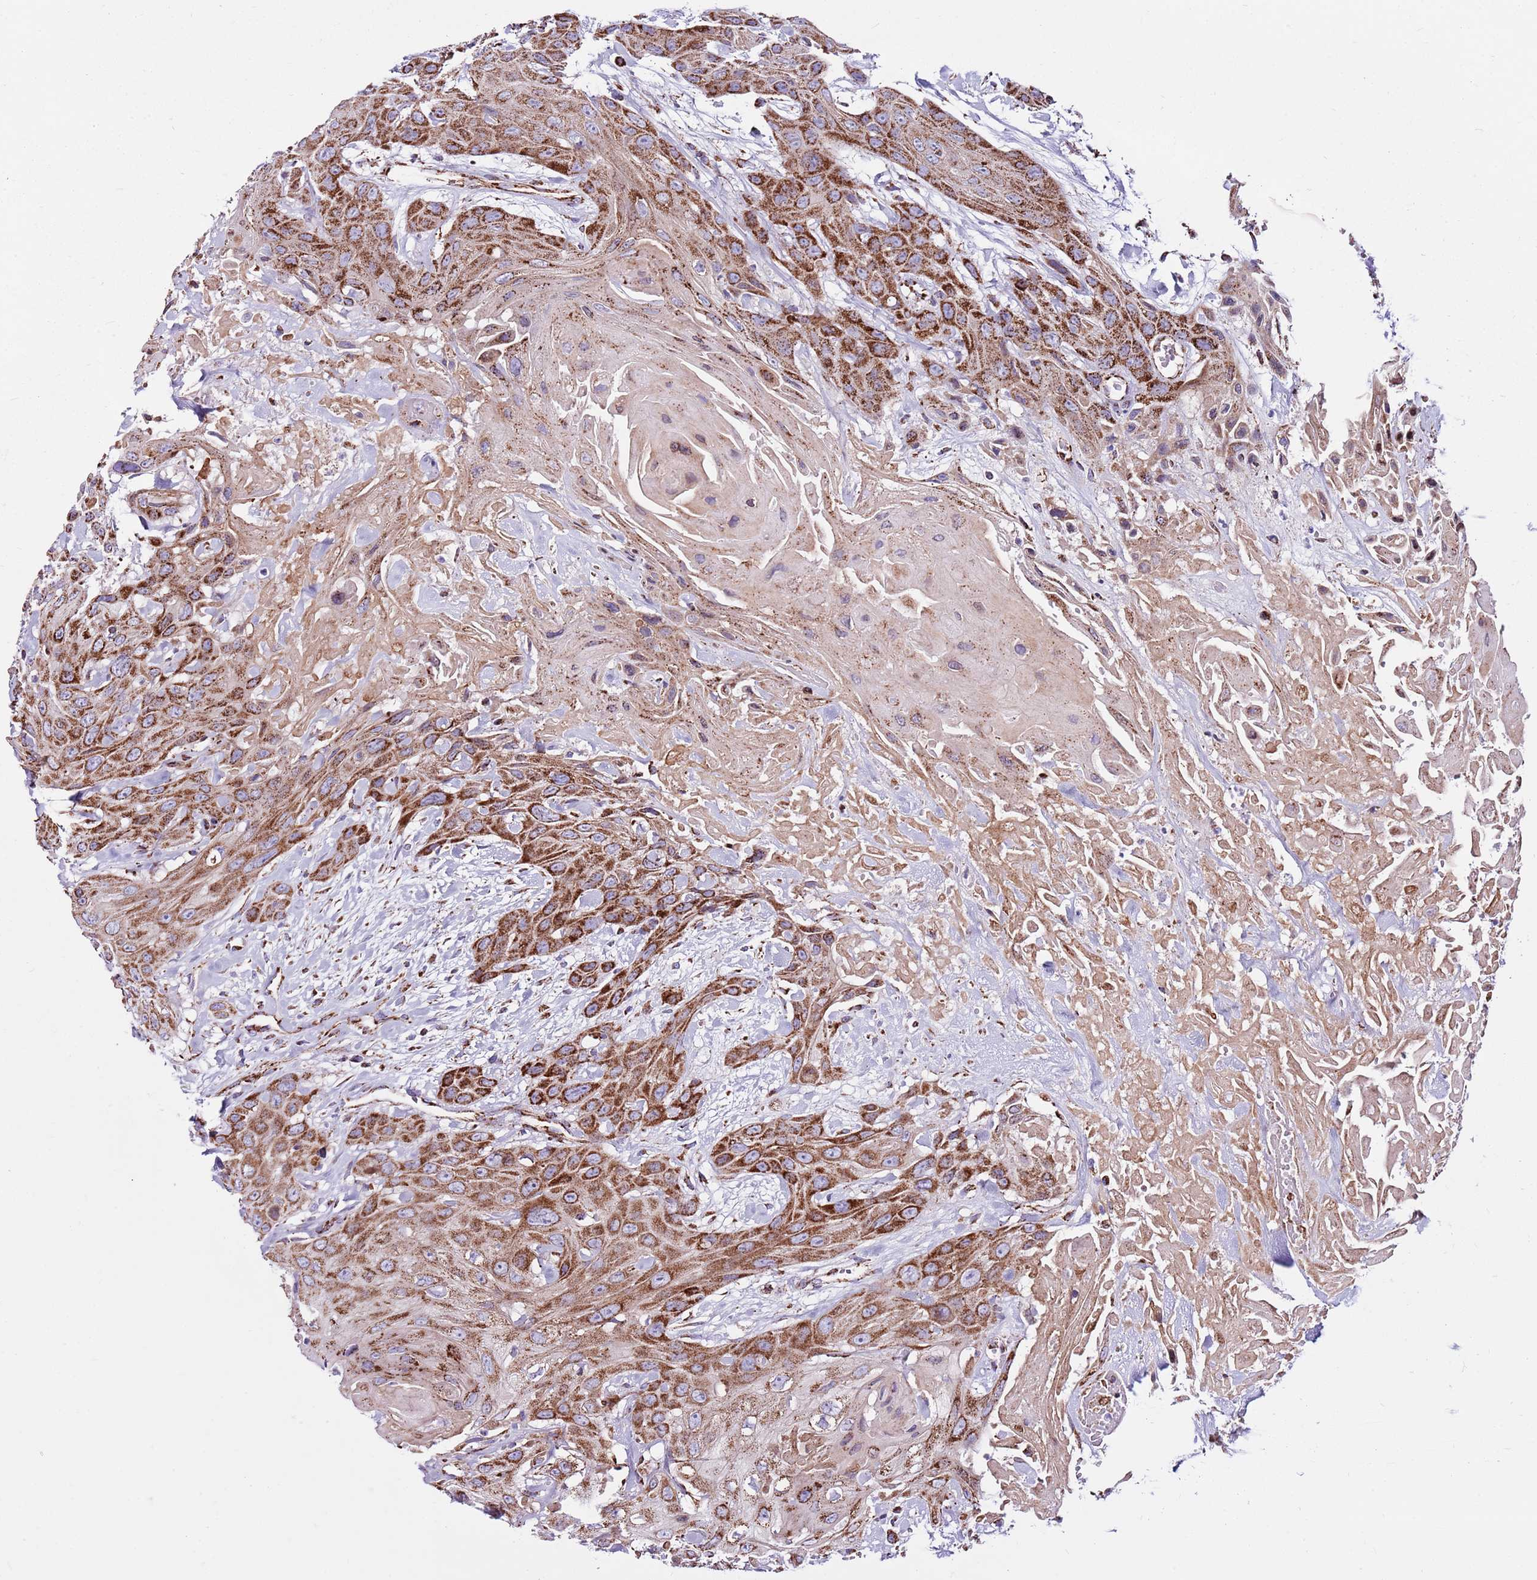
{"staining": {"intensity": "strong", "quantity": ">75%", "location": "cytoplasmic/membranous"}, "tissue": "head and neck cancer", "cell_type": "Tumor cells", "image_type": "cancer", "snomed": [{"axis": "morphology", "description": "Squamous cell carcinoma, NOS"}, {"axis": "topography", "description": "Head-Neck"}], "caption": "A micrograph of head and neck cancer (squamous cell carcinoma) stained for a protein demonstrates strong cytoplasmic/membranous brown staining in tumor cells.", "gene": "HECTD4", "patient": {"sex": "male", "age": 81}}